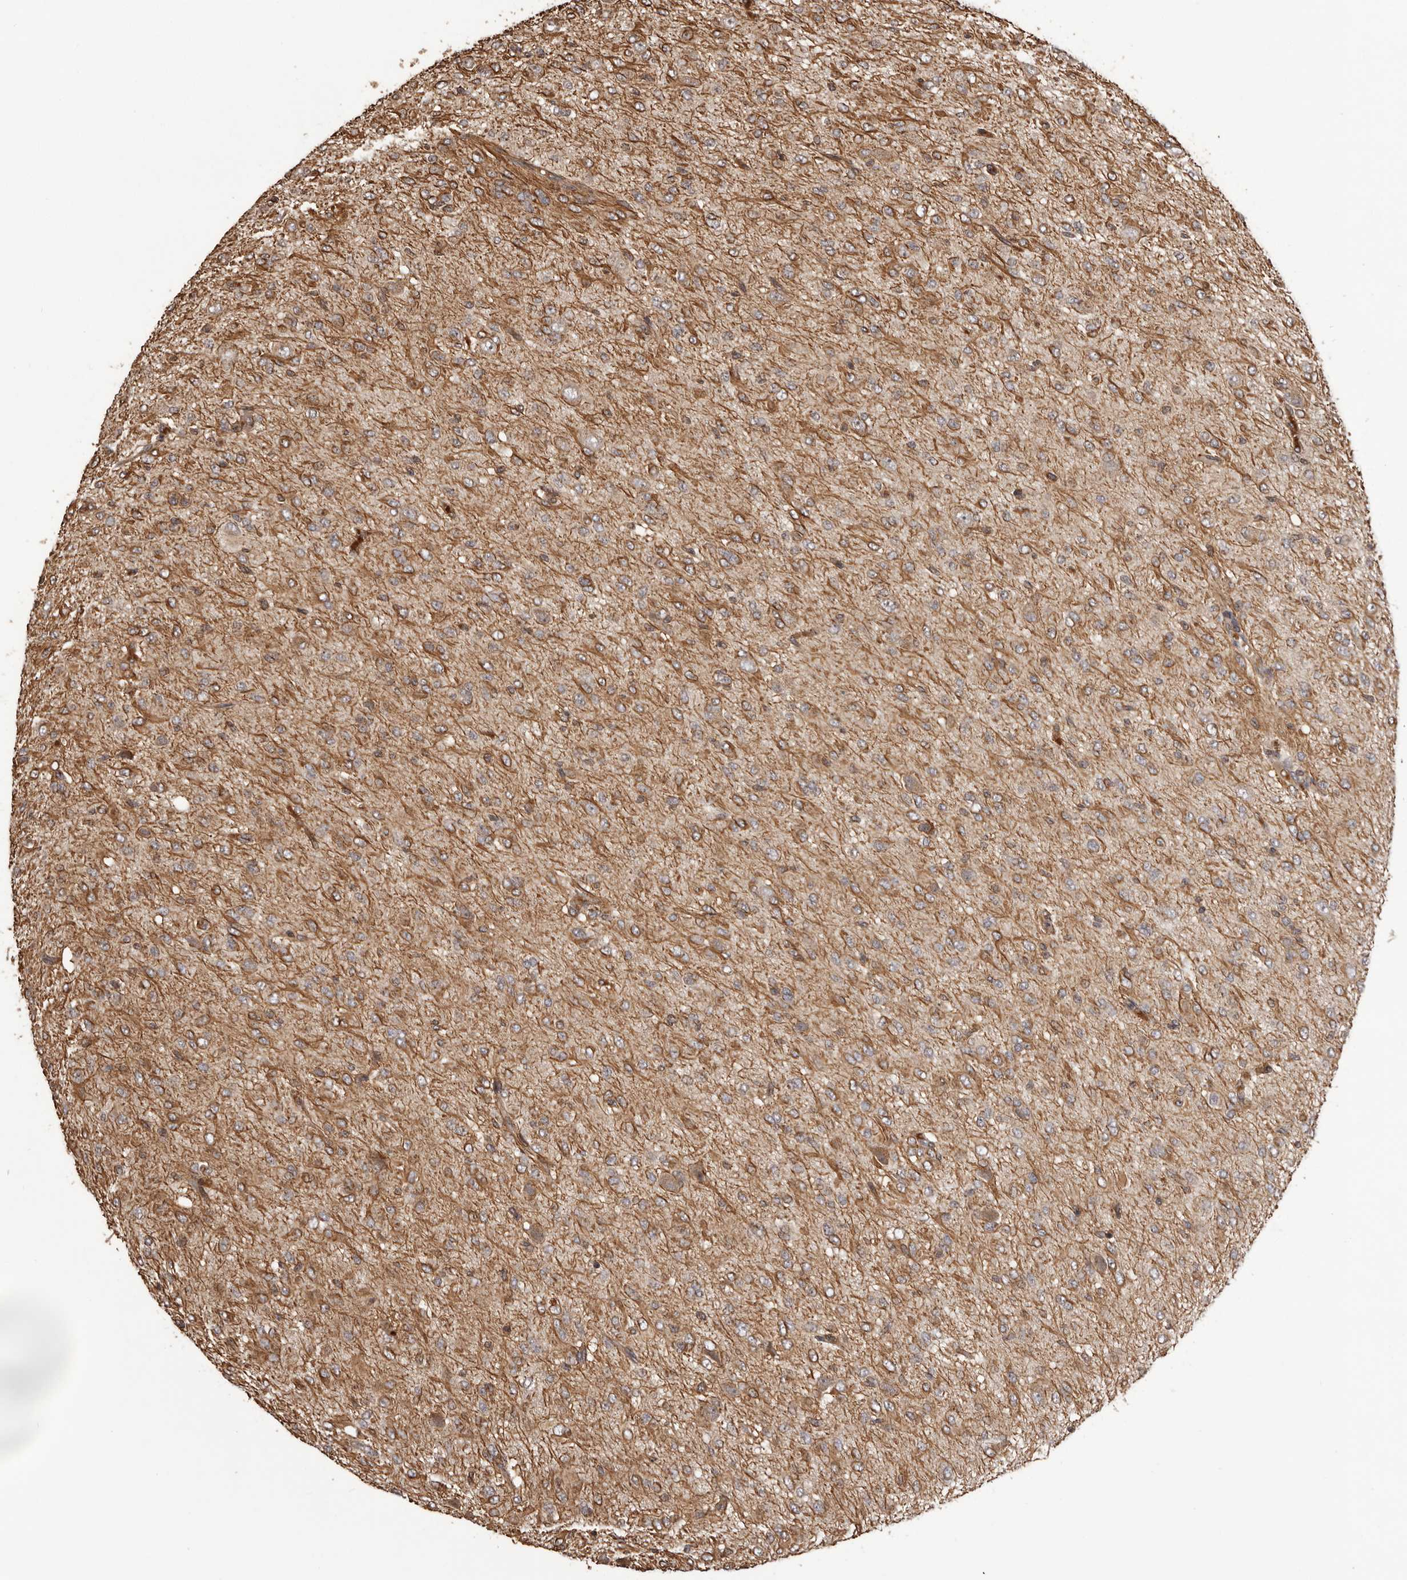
{"staining": {"intensity": "moderate", "quantity": ">75%", "location": "cytoplasmic/membranous"}, "tissue": "glioma", "cell_type": "Tumor cells", "image_type": "cancer", "snomed": [{"axis": "morphology", "description": "Glioma, malignant, High grade"}, {"axis": "topography", "description": "Brain"}], "caption": "Human malignant glioma (high-grade) stained for a protein (brown) reveals moderate cytoplasmic/membranous positive staining in about >75% of tumor cells.", "gene": "QRSL1", "patient": {"sex": "female", "age": 59}}